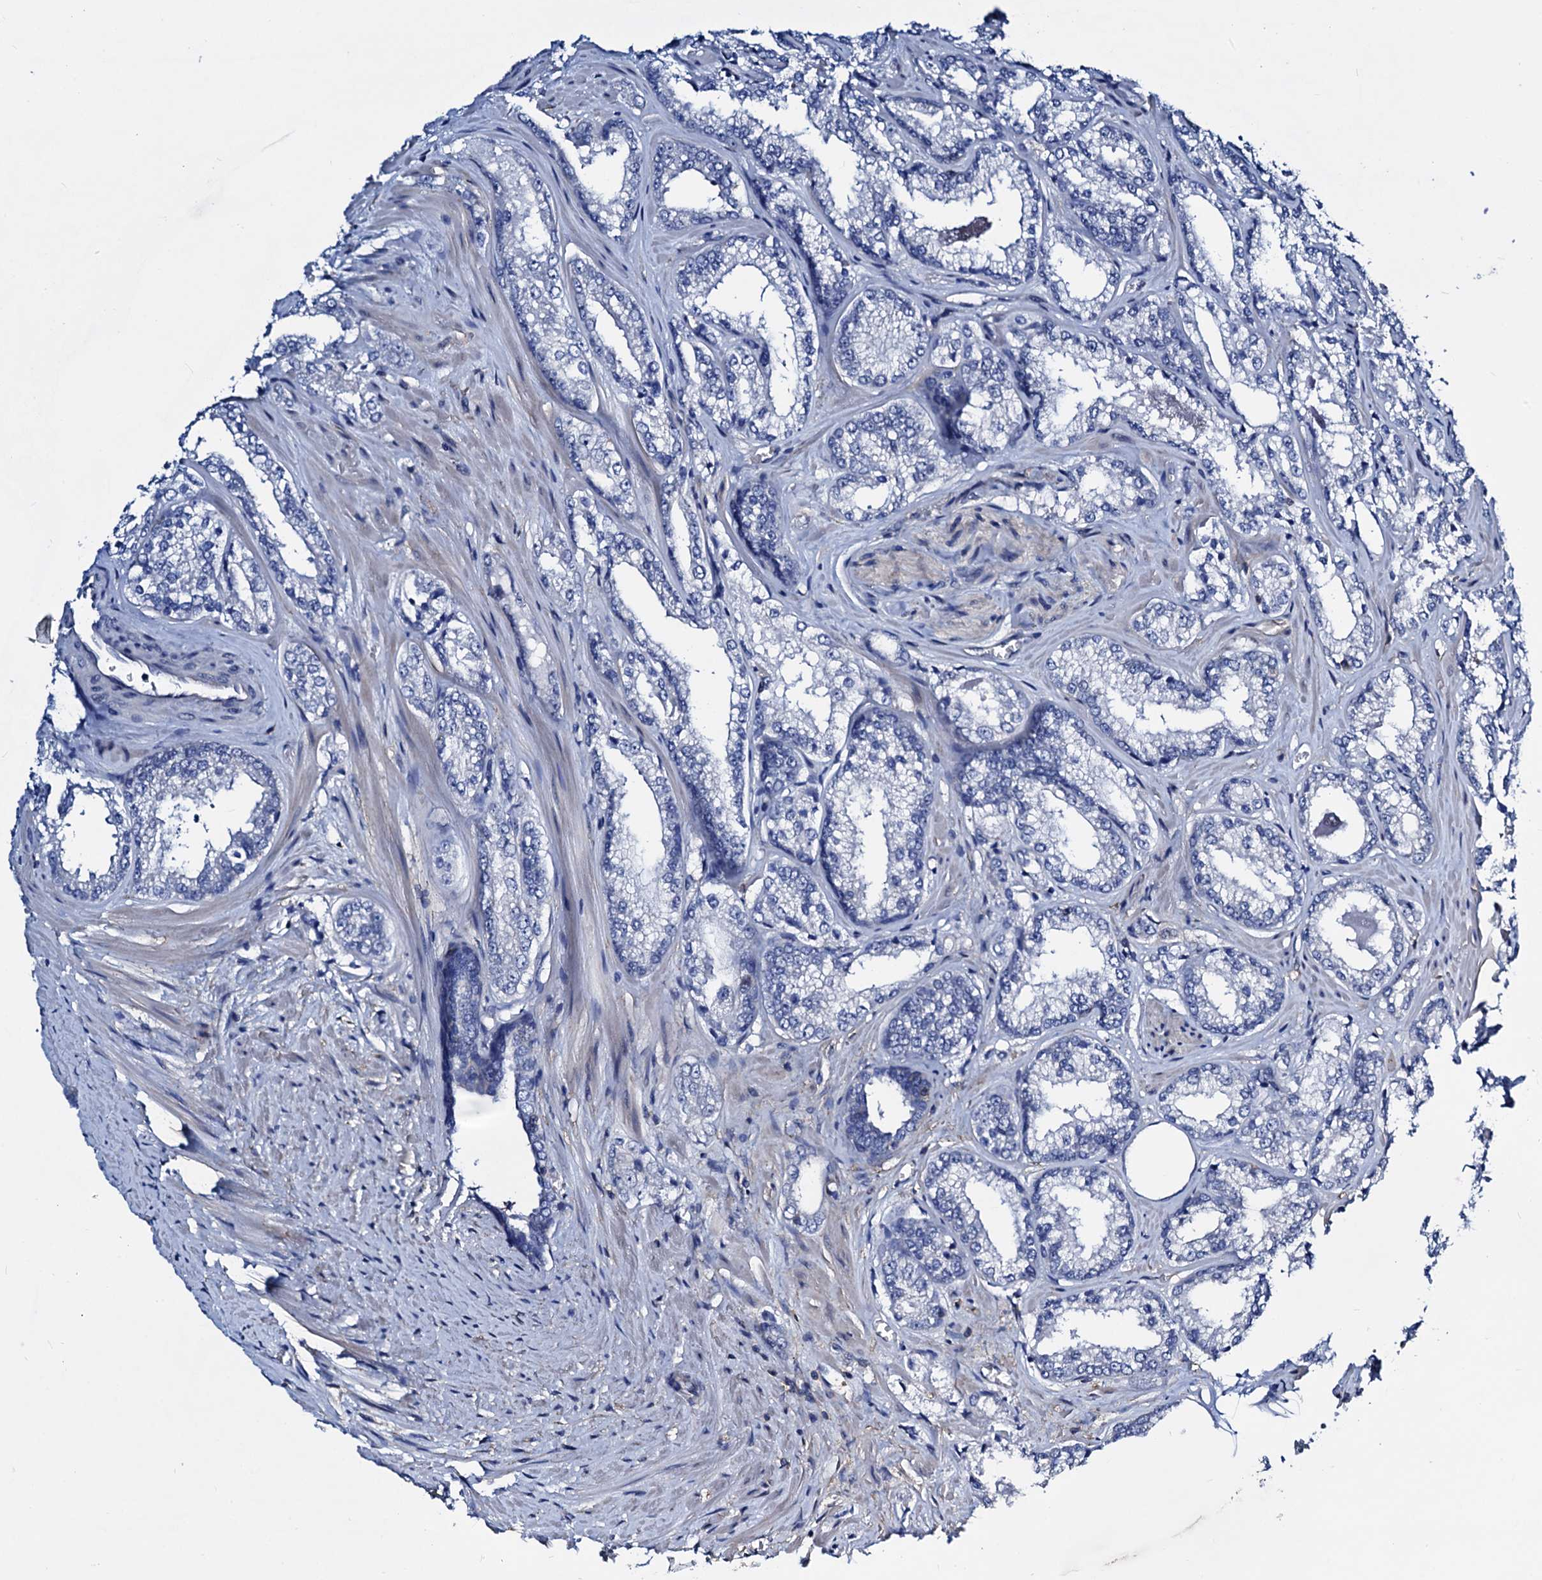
{"staining": {"intensity": "negative", "quantity": "none", "location": "none"}, "tissue": "prostate cancer", "cell_type": "Tumor cells", "image_type": "cancer", "snomed": [{"axis": "morphology", "description": "Adenocarcinoma, Low grade"}, {"axis": "topography", "description": "Prostate"}], "caption": "The micrograph displays no significant positivity in tumor cells of low-grade adenocarcinoma (prostate).", "gene": "GCOM1", "patient": {"sex": "male", "age": 47}}